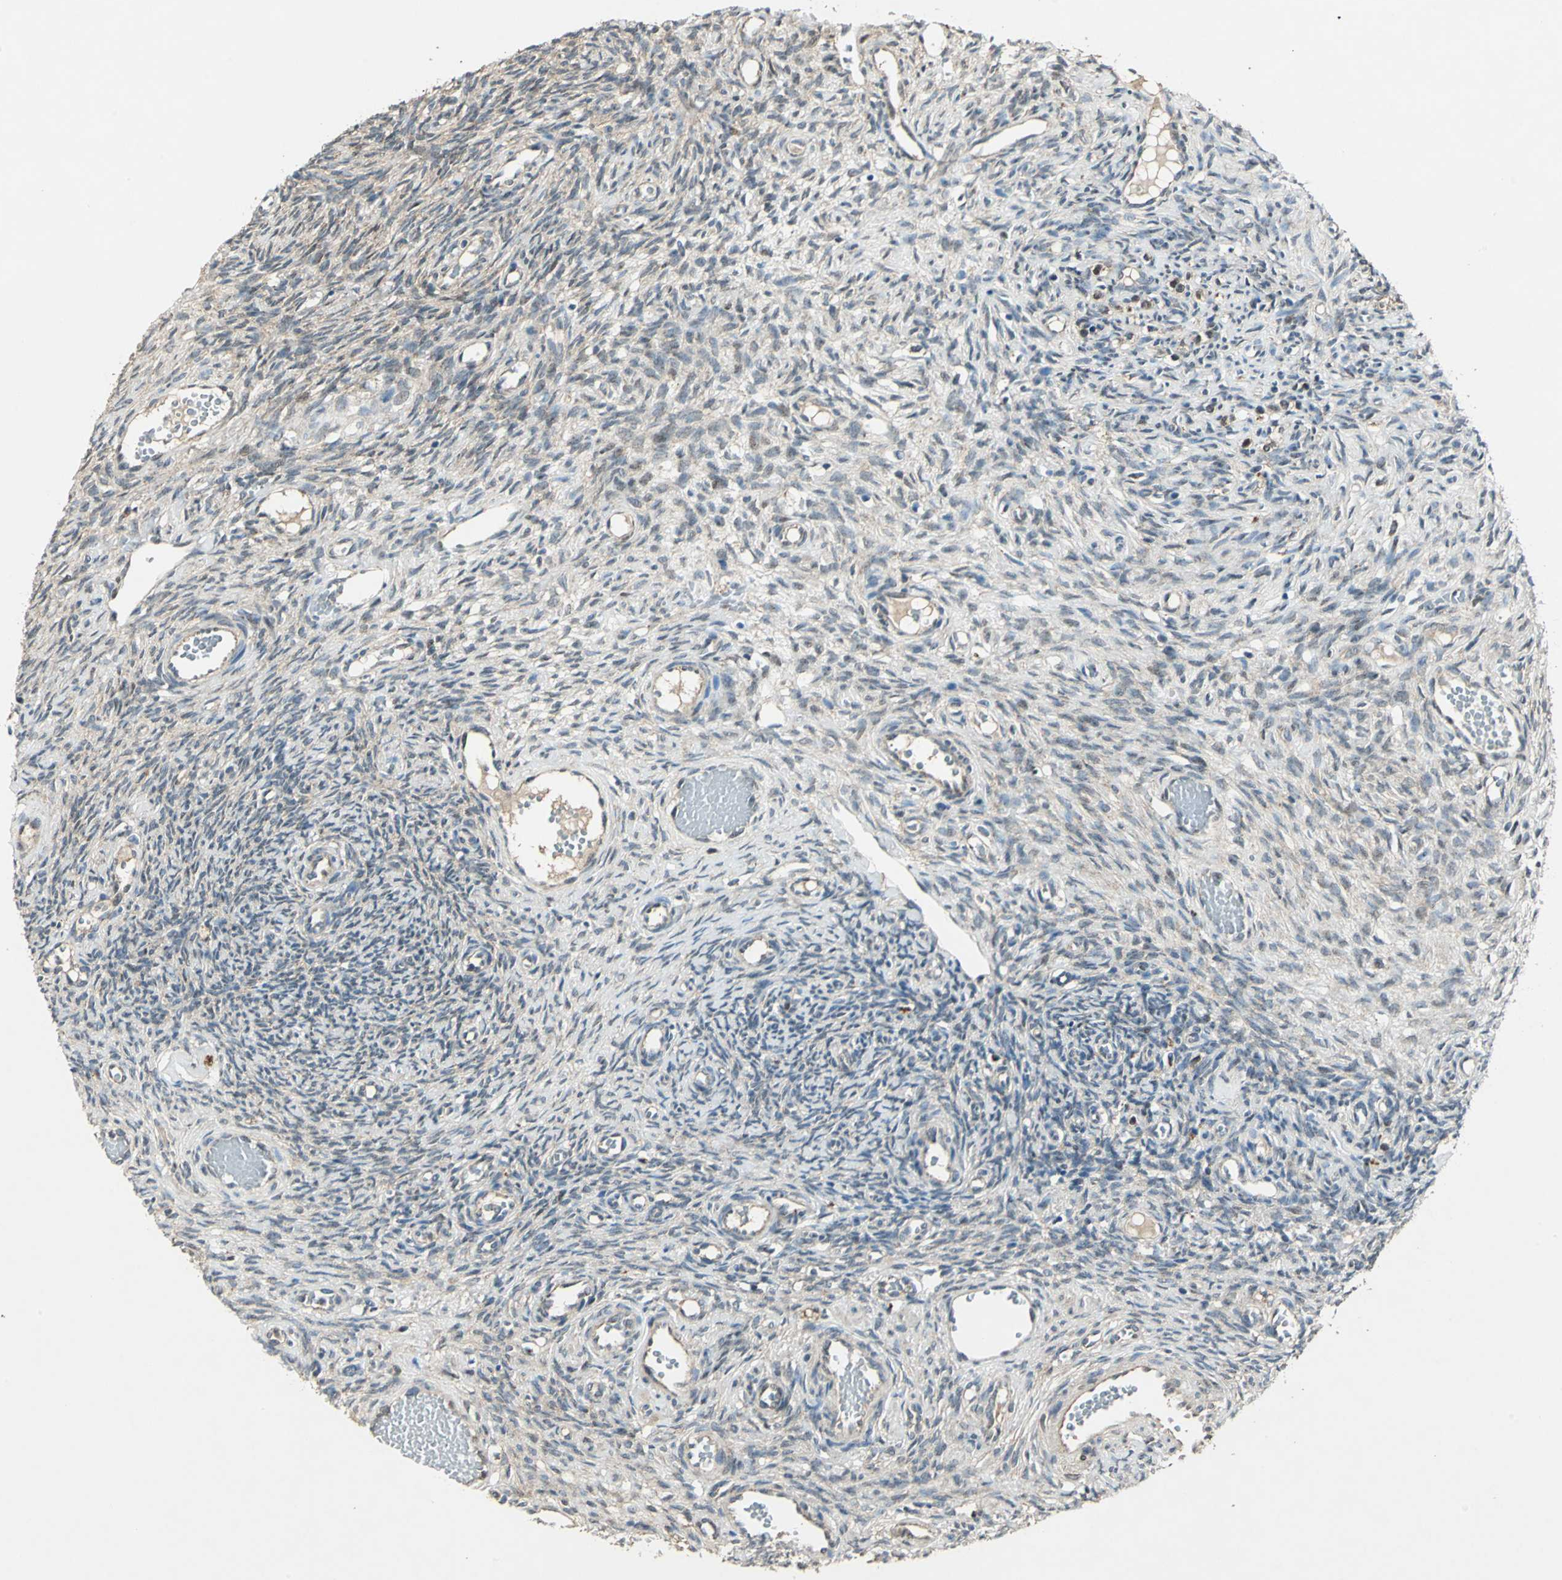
{"staining": {"intensity": "weak", "quantity": "25%-75%", "location": "cytoplasmic/membranous"}, "tissue": "ovary", "cell_type": "Ovarian stroma cells", "image_type": "normal", "snomed": [{"axis": "morphology", "description": "Normal tissue, NOS"}, {"axis": "topography", "description": "Ovary"}], "caption": "Weak cytoplasmic/membranous staining for a protein is appreciated in approximately 25%-75% of ovarian stroma cells of unremarkable ovary using IHC.", "gene": "AHSA1", "patient": {"sex": "female", "age": 35}}